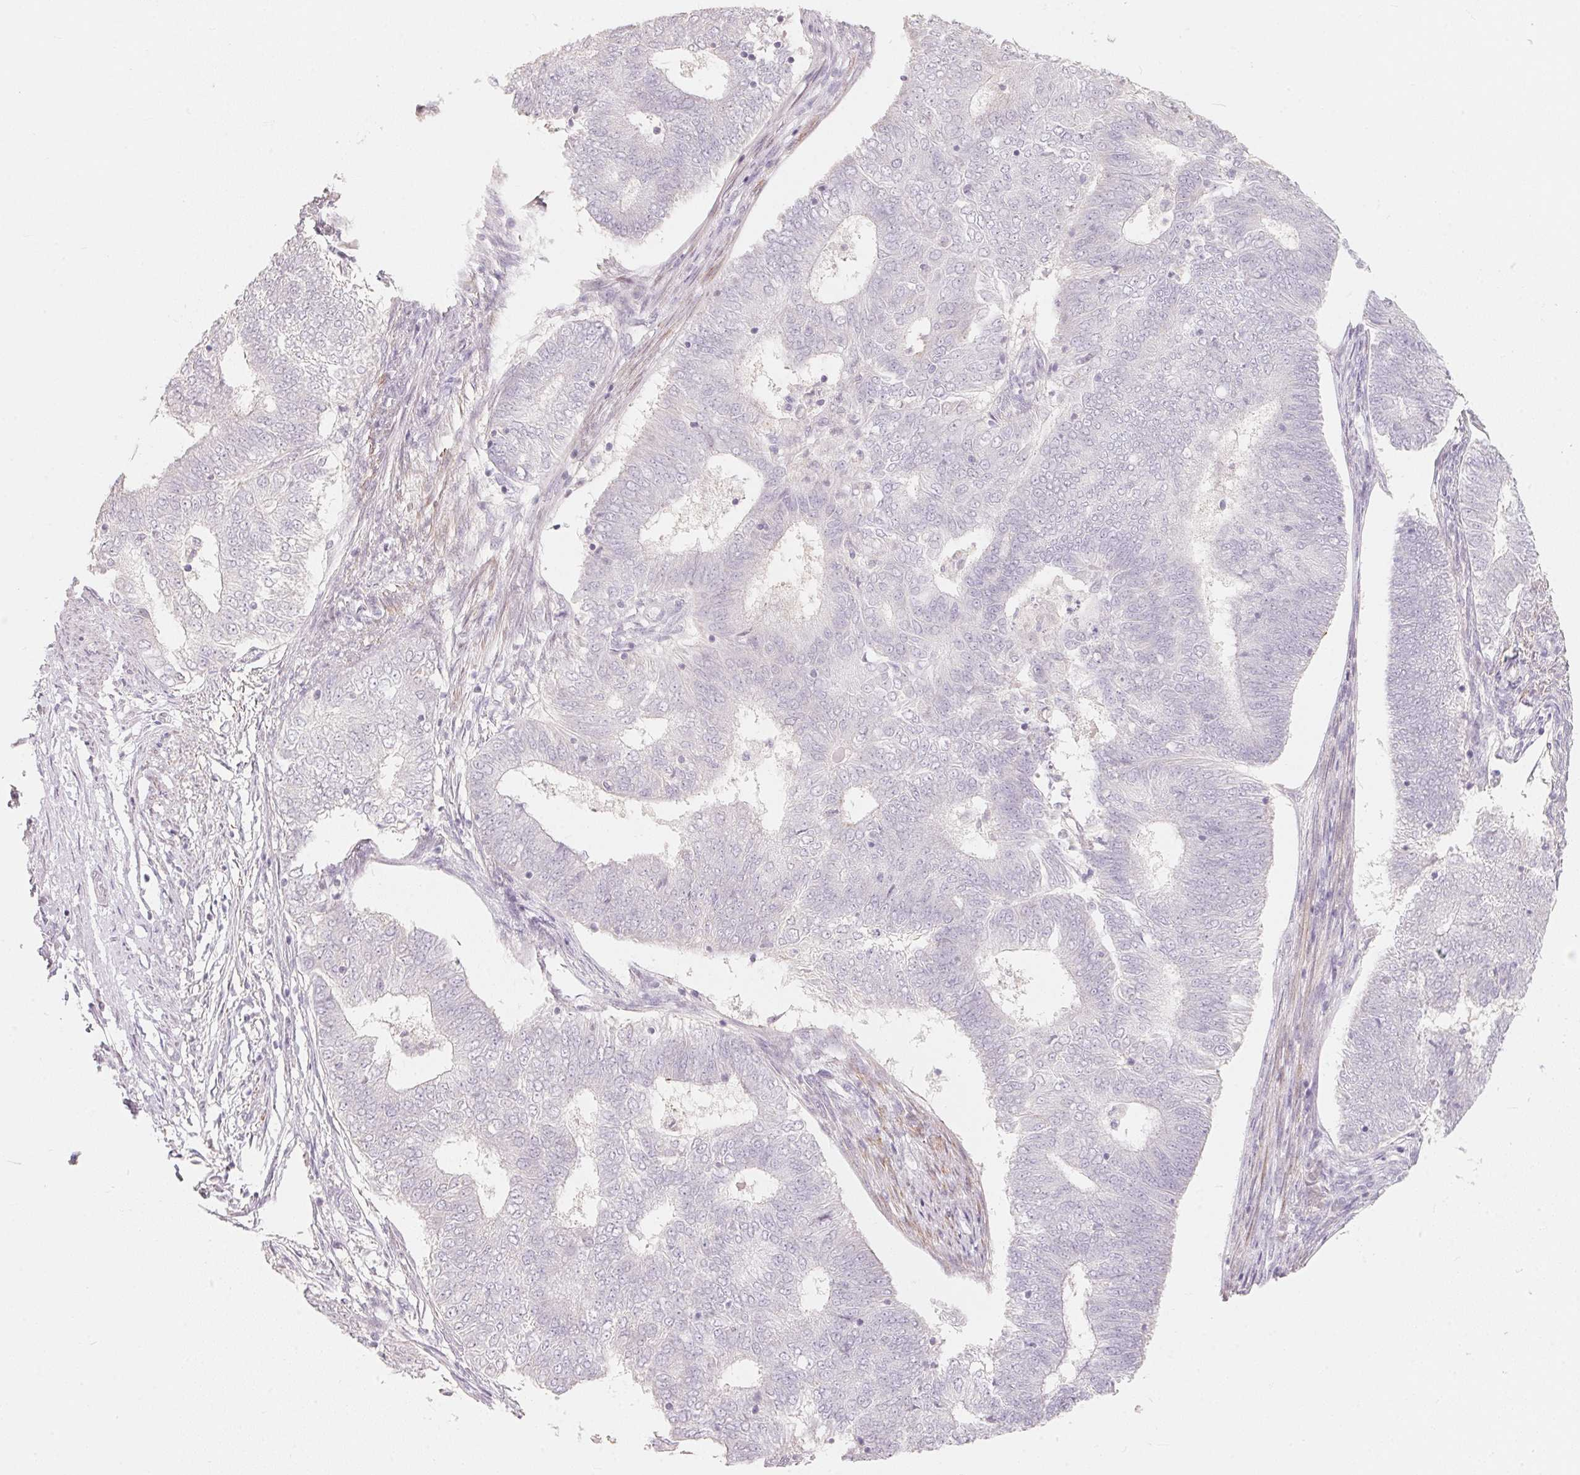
{"staining": {"intensity": "negative", "quantity": "none", "location": "none"}, "tissue": "endometrial cancer", "cell_type": "Tumor cells", "image_type": "cancer", "snomed": [{"axis": "morphology", "description": "Adenocarcinoma, NOS"}, {"axis": "topography", "description": "Endometrium"}], "caption": "Immunohistochemical staining of adenocarcinoma (endometrial) shows no significant staining in tumor cells.", "gene": "TP53AIP1", "patient": {"sex": "female", "age": 62}}